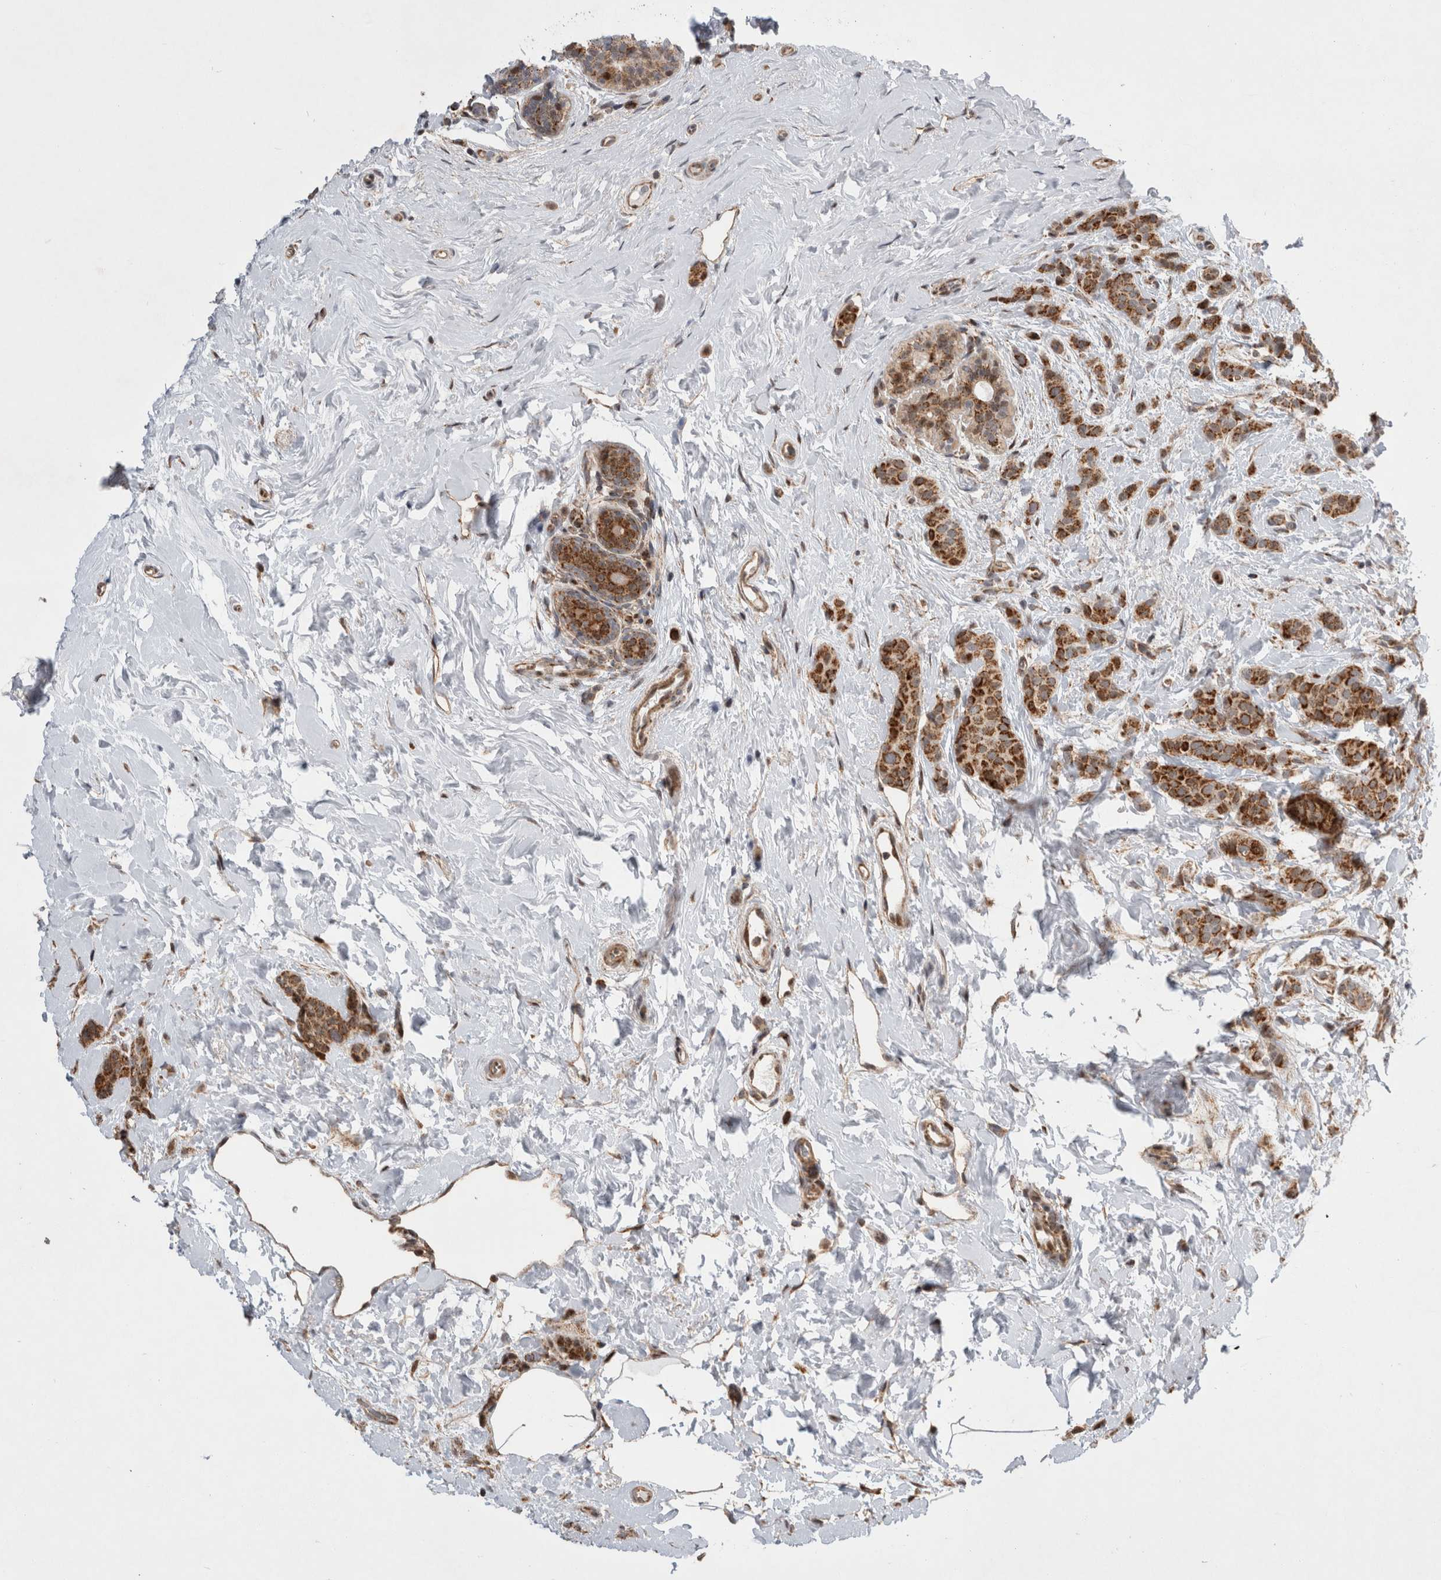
{"staining": {"intensity": "moderate", "quantity": ">75%", "location": "cytoplasmic/membranous"}, "tissue": "breast cancer", "cell_type": "Tumor cells", "image_type": "cancer", "snomed": [{"axis": "morphology", "description": "Lobular carcinoma, in situ"}, {"axis": "morphology", "description": "Lobular carcinoma"}, {"axis": "topography", "description": "Breast"}], "caption": "Protein staining shows moderate cytoplasmic/membranous positivity in about >75% of tumor cells in breast cancer. The protein of interest is stained brown, and the nuclei are stained in blue (DAB (3,3'-diaminobenzidine) IHC with brightfield microscopy, high magnification).", "gene": "MRPL37", "patient": {"sex": "female", "age": 41}}